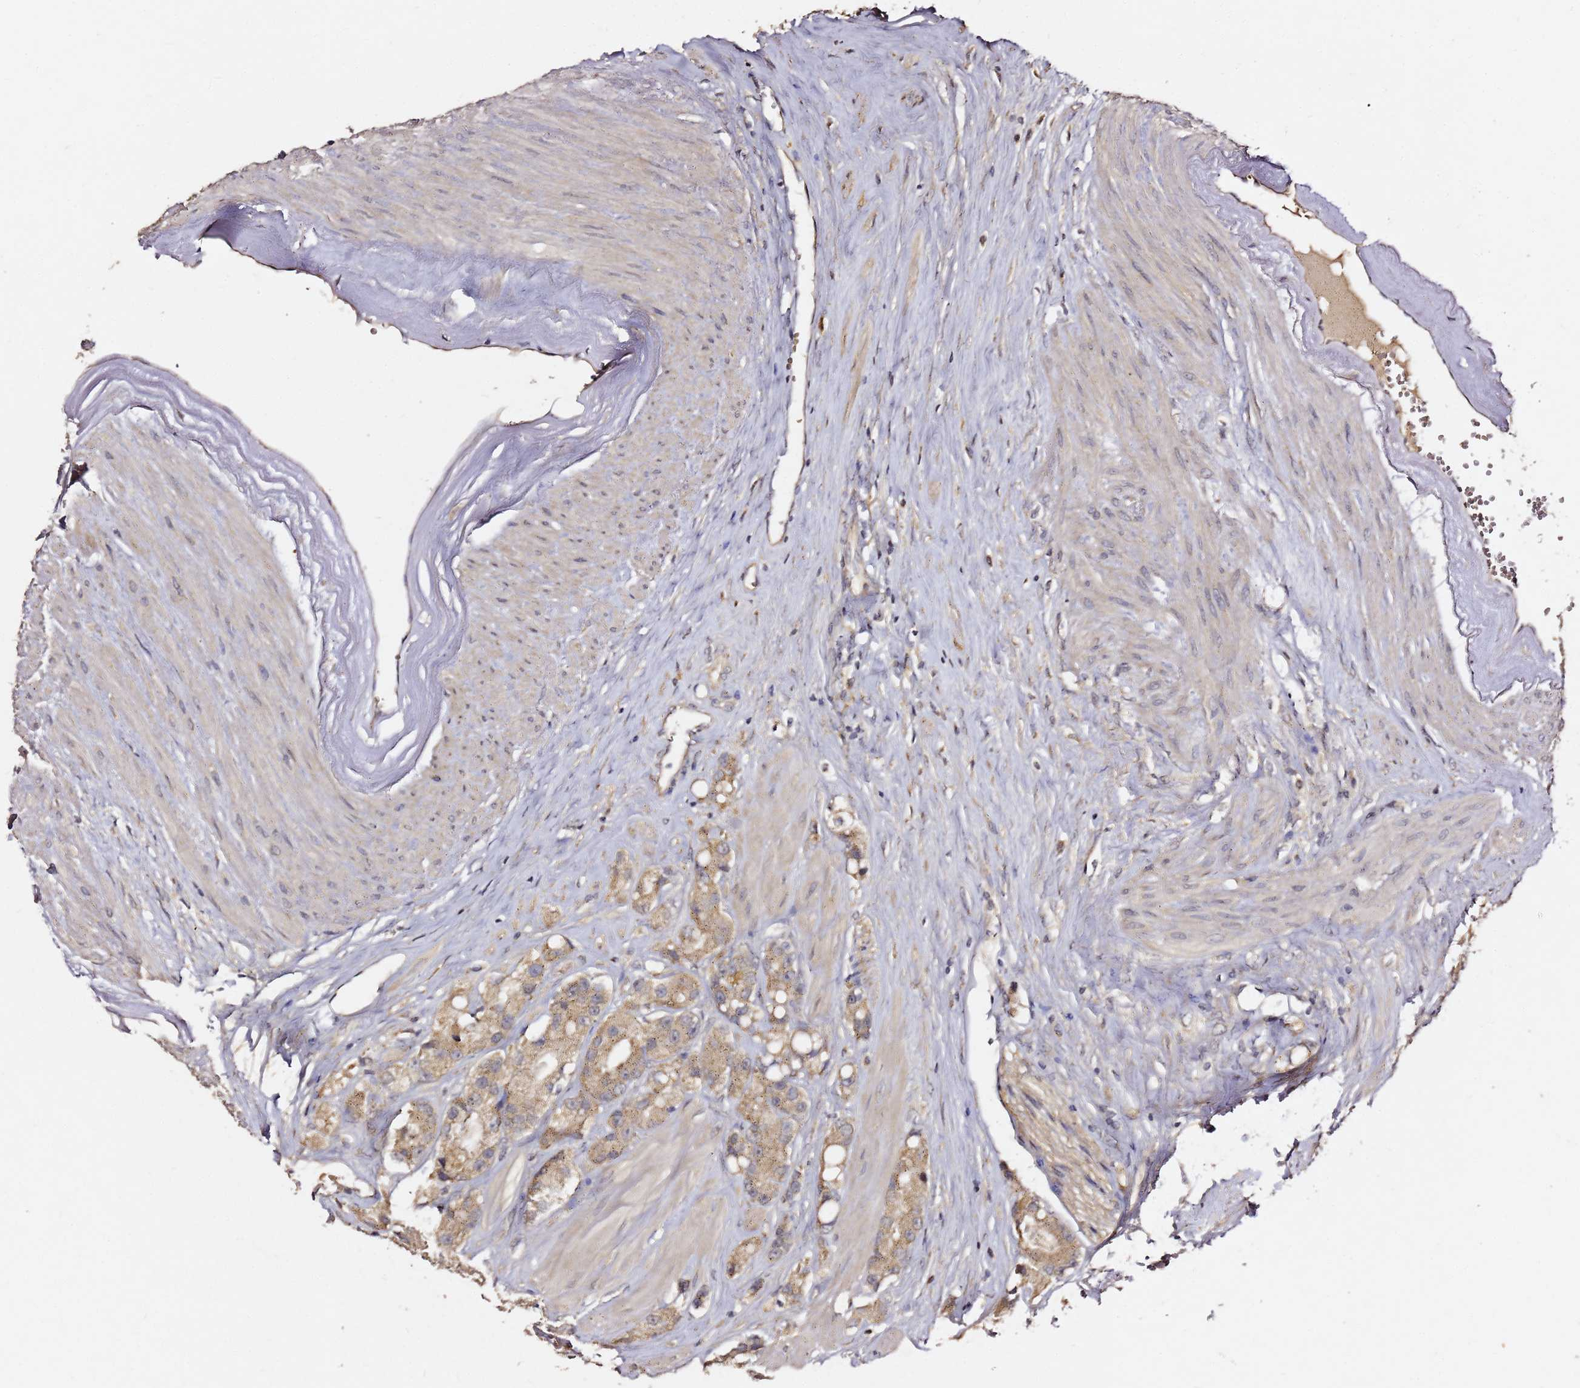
{"staining": {"intensity": "weak", "quantity": ">75%", "location": "cytoplasmic/membranous"}, "tissue": "prostate cancer", "cell_type": "Tumor cells", "image_type": "cancer", "snomed": [{"axis": "morphology", "description": "Adenocarcinoma, High grade"}, {"axis": "topography", "description": "Prostate"}], "caption": "Prostate cancer (high-grade adenocarcinoma) was stained to show a protein in brown. There is low levels of weak cytoplasmic/membranous positivity in about >75% of tumor cells.", "gene": "C6orf136", "patient": {"sex": "male", "age": 74}}